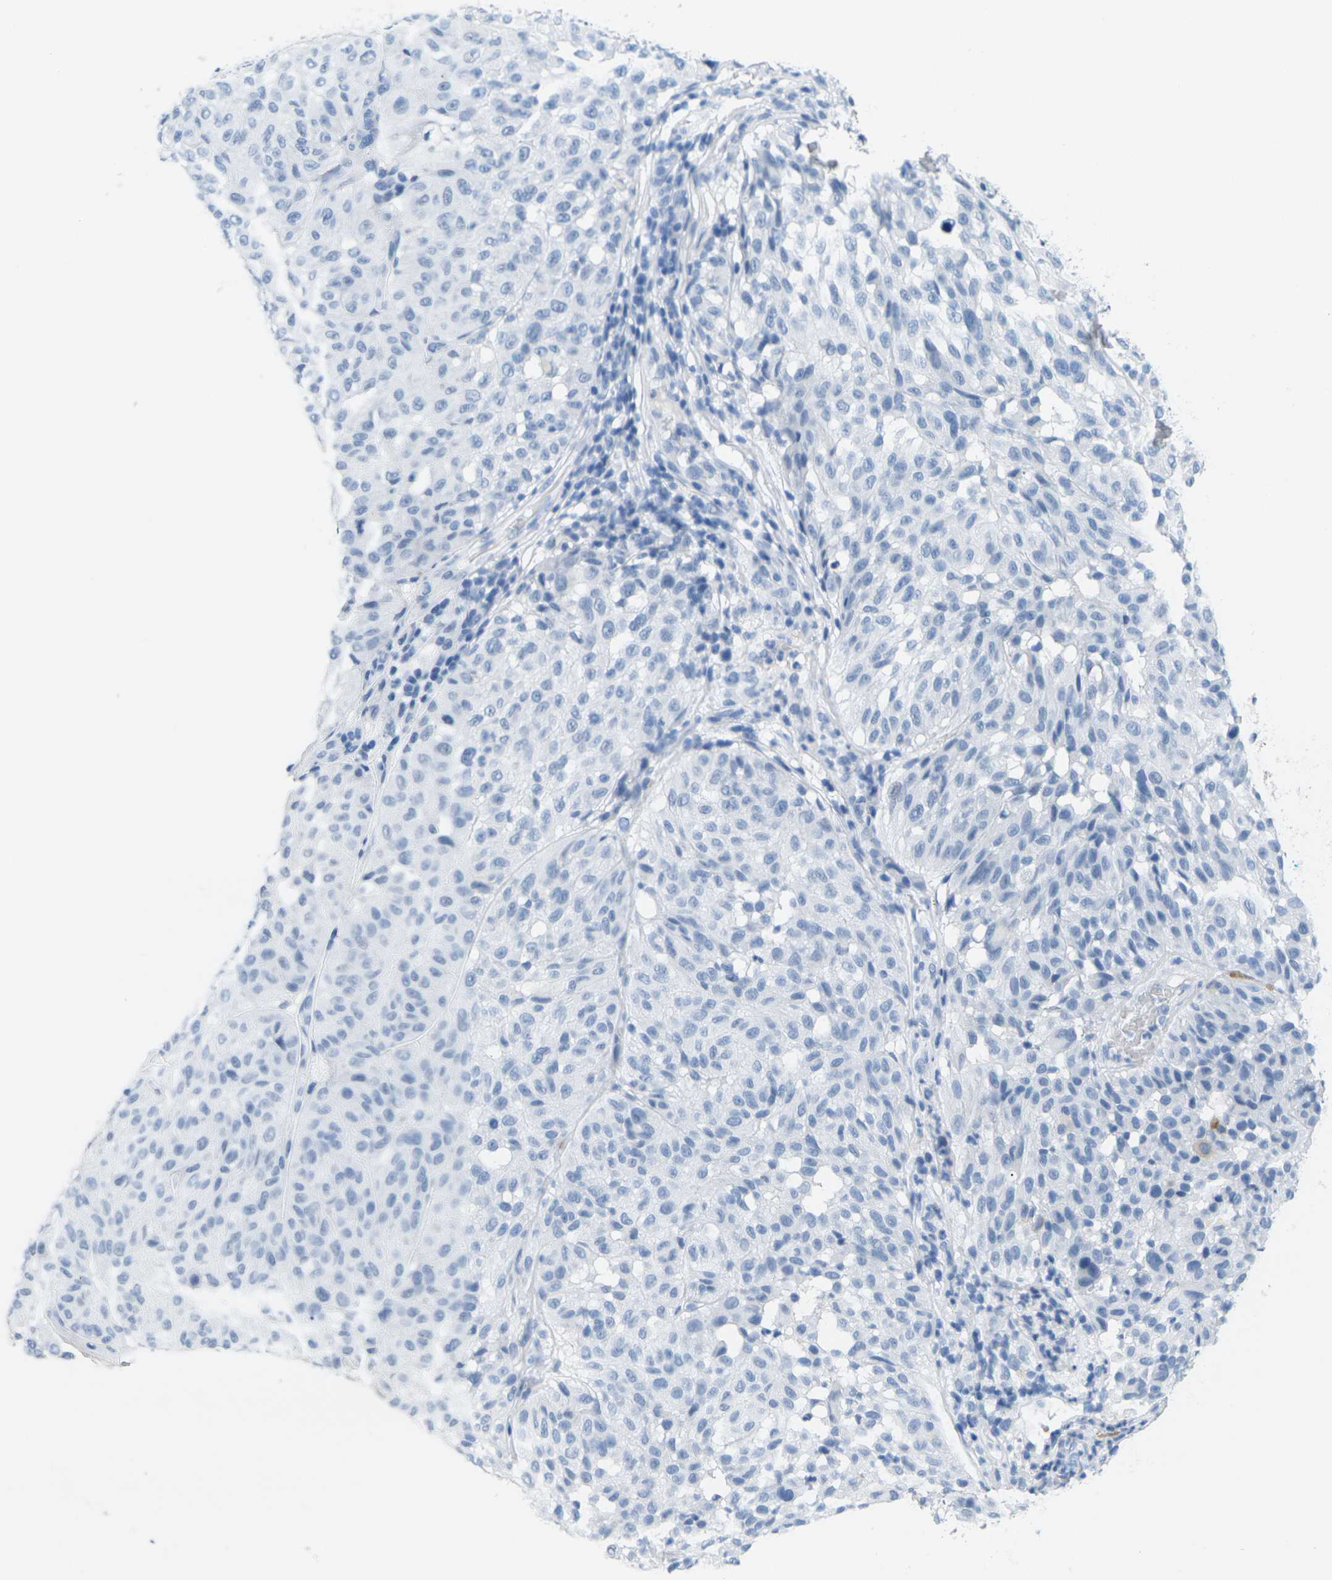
{"staining": {"intensity": "negative", "quantity": "none", "location": "none"}, "tissue": "melanoma", "cell_type": "Tumor cells", "image_type": "cancer", "snomed": [{"axis": "morphology", "description": "Malignant melanoma, NOS"}, {"axis": "topography", "description": "Skin"}], "caption": "Melanoma stained for a protein using IHC displays no positivity tumor cells.", "gene": "CTAG1A", "patient": {"sex": "female", "age": 46}}